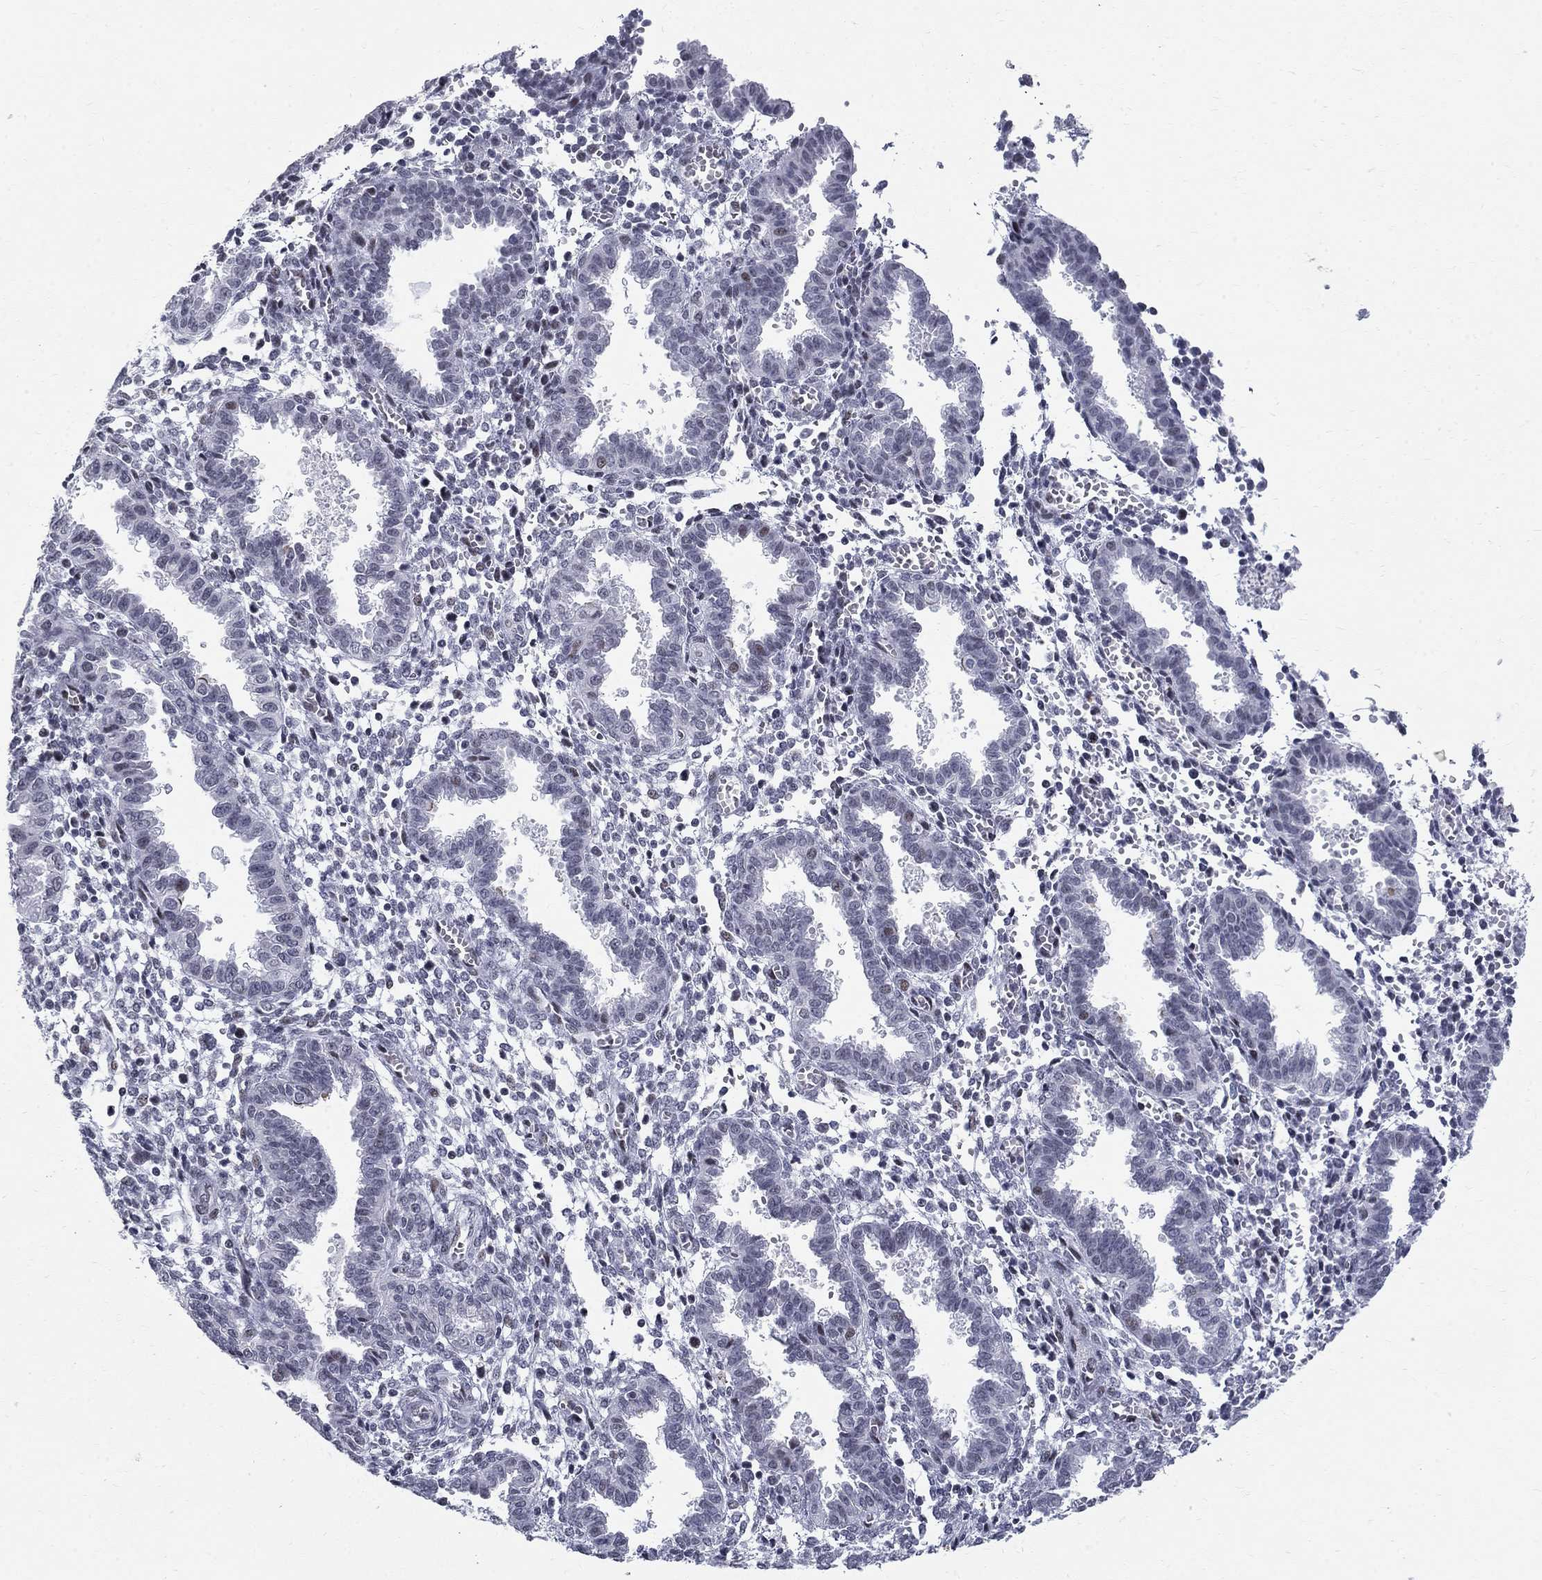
{"staining": {"intensity": "negative", "quantity": "none", "location": "none"}, "tissue": "endometrium", "cell_type": "Cells in endometrial stroma", "image_type": "normal", "snomed": [{"axis": "morphology", "description": "Normal tissue, NOS"}, {"axis": "topography", "description": "Endometrium"}], "caption": "IHC of normal human endometrium displays no expression in cells in endometrial stroma.", "gene": "BHLHE22", "patient": {"sex": "female", "age": 37}}